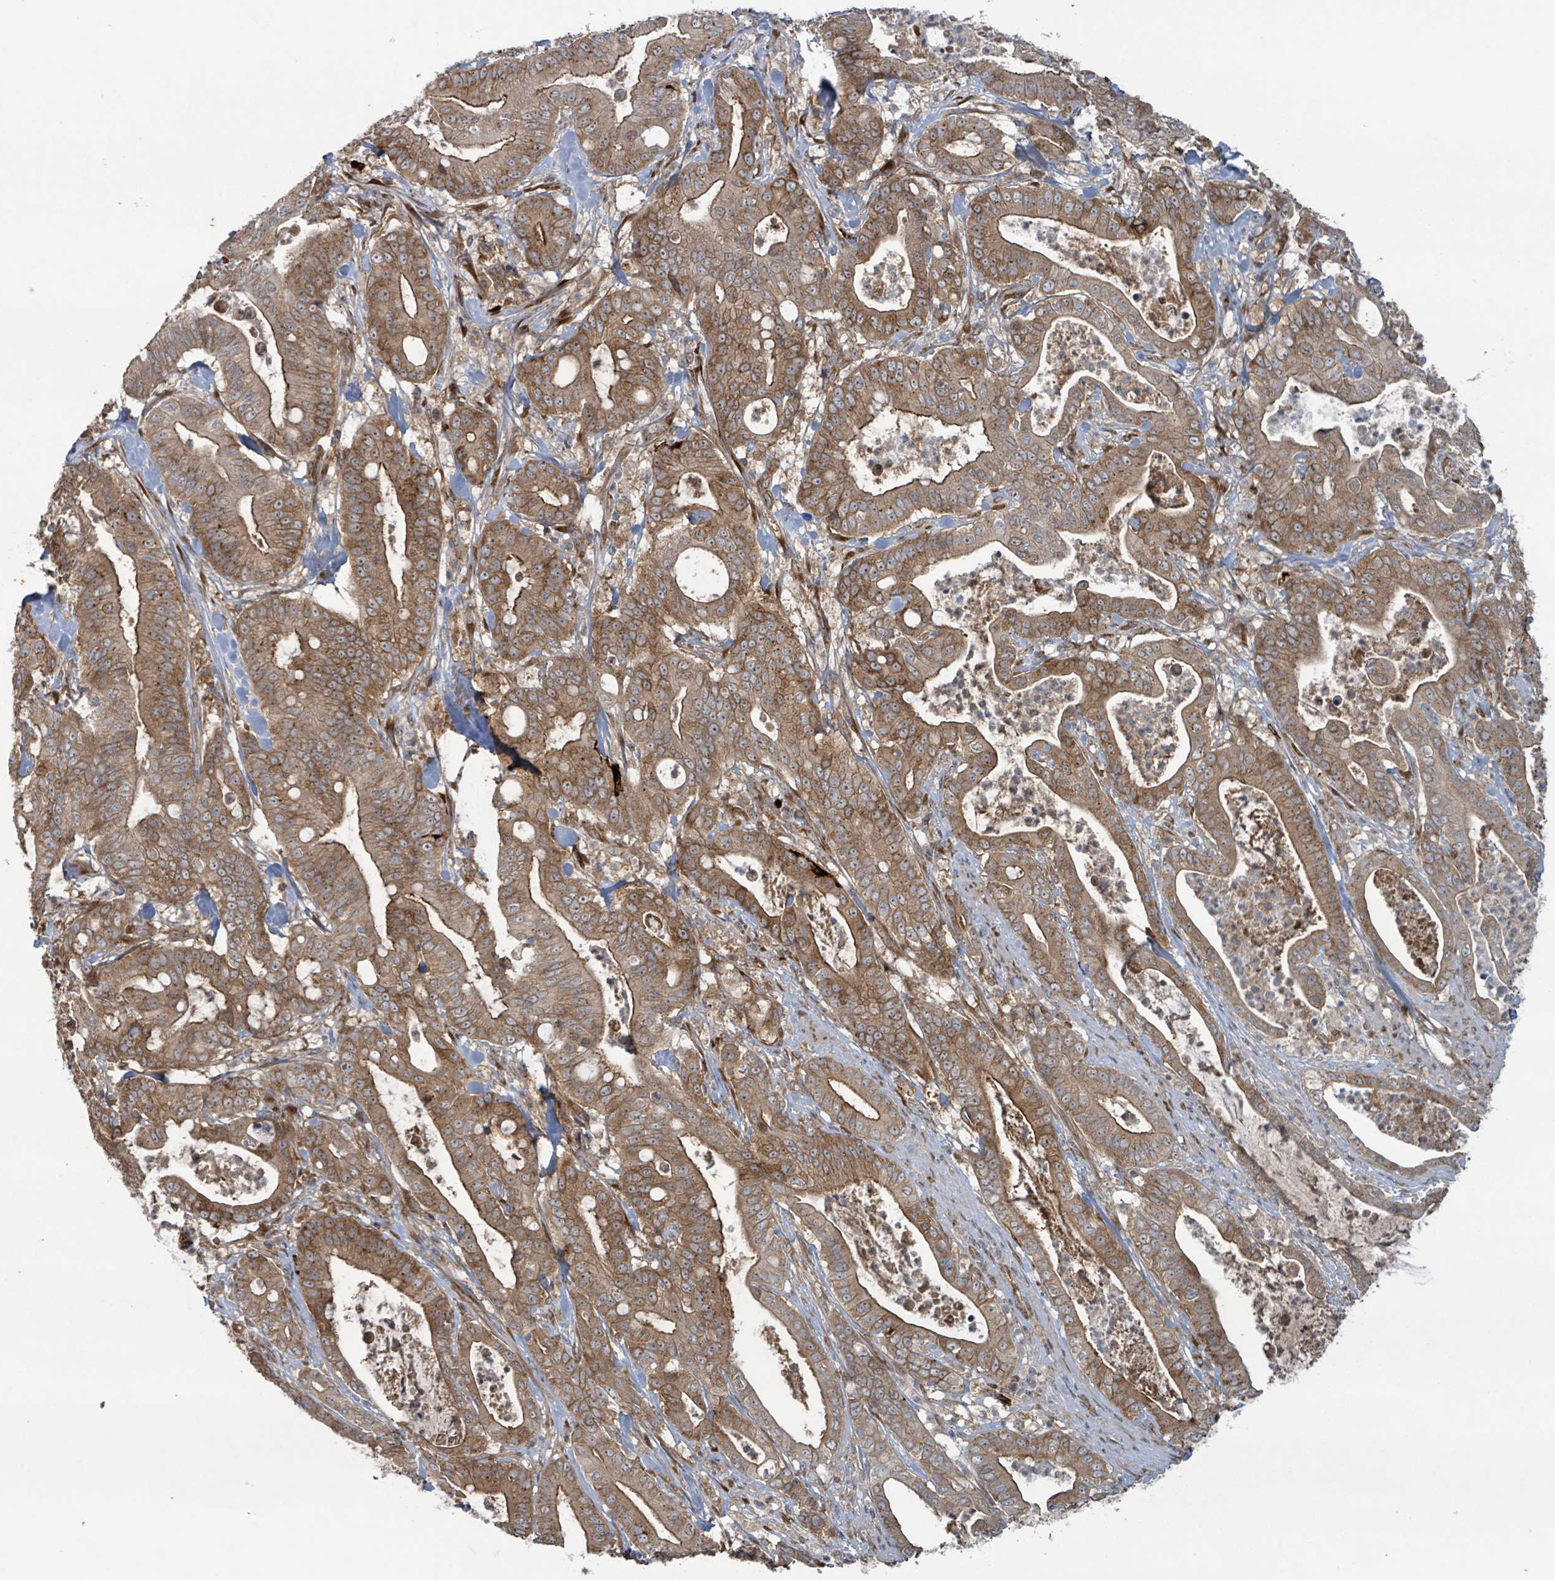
{"staining": {"intensity": "moderate", "quantity": ">75%", "location": "cytoplasmic/membranous"}, "tissue": "pancreatic cancer", "cell_type": "Tumor cells", "image_type": "cancer", "snomed": [{"axis": "morphology", "description": "Adenocarcinoma, NOS"}, {"axis": "topography", "description": "Pancreas"}], "caption": "This image exhibits pancreatic cancer stained with IHC to label a protein in brown. The cytoplasmic/membranous of tumor cells show moderate positivity for the protein. Nuclei are counter-stained blue.", "gene": "OR51E1", "patient": {"sex": "male", "age": 71}}